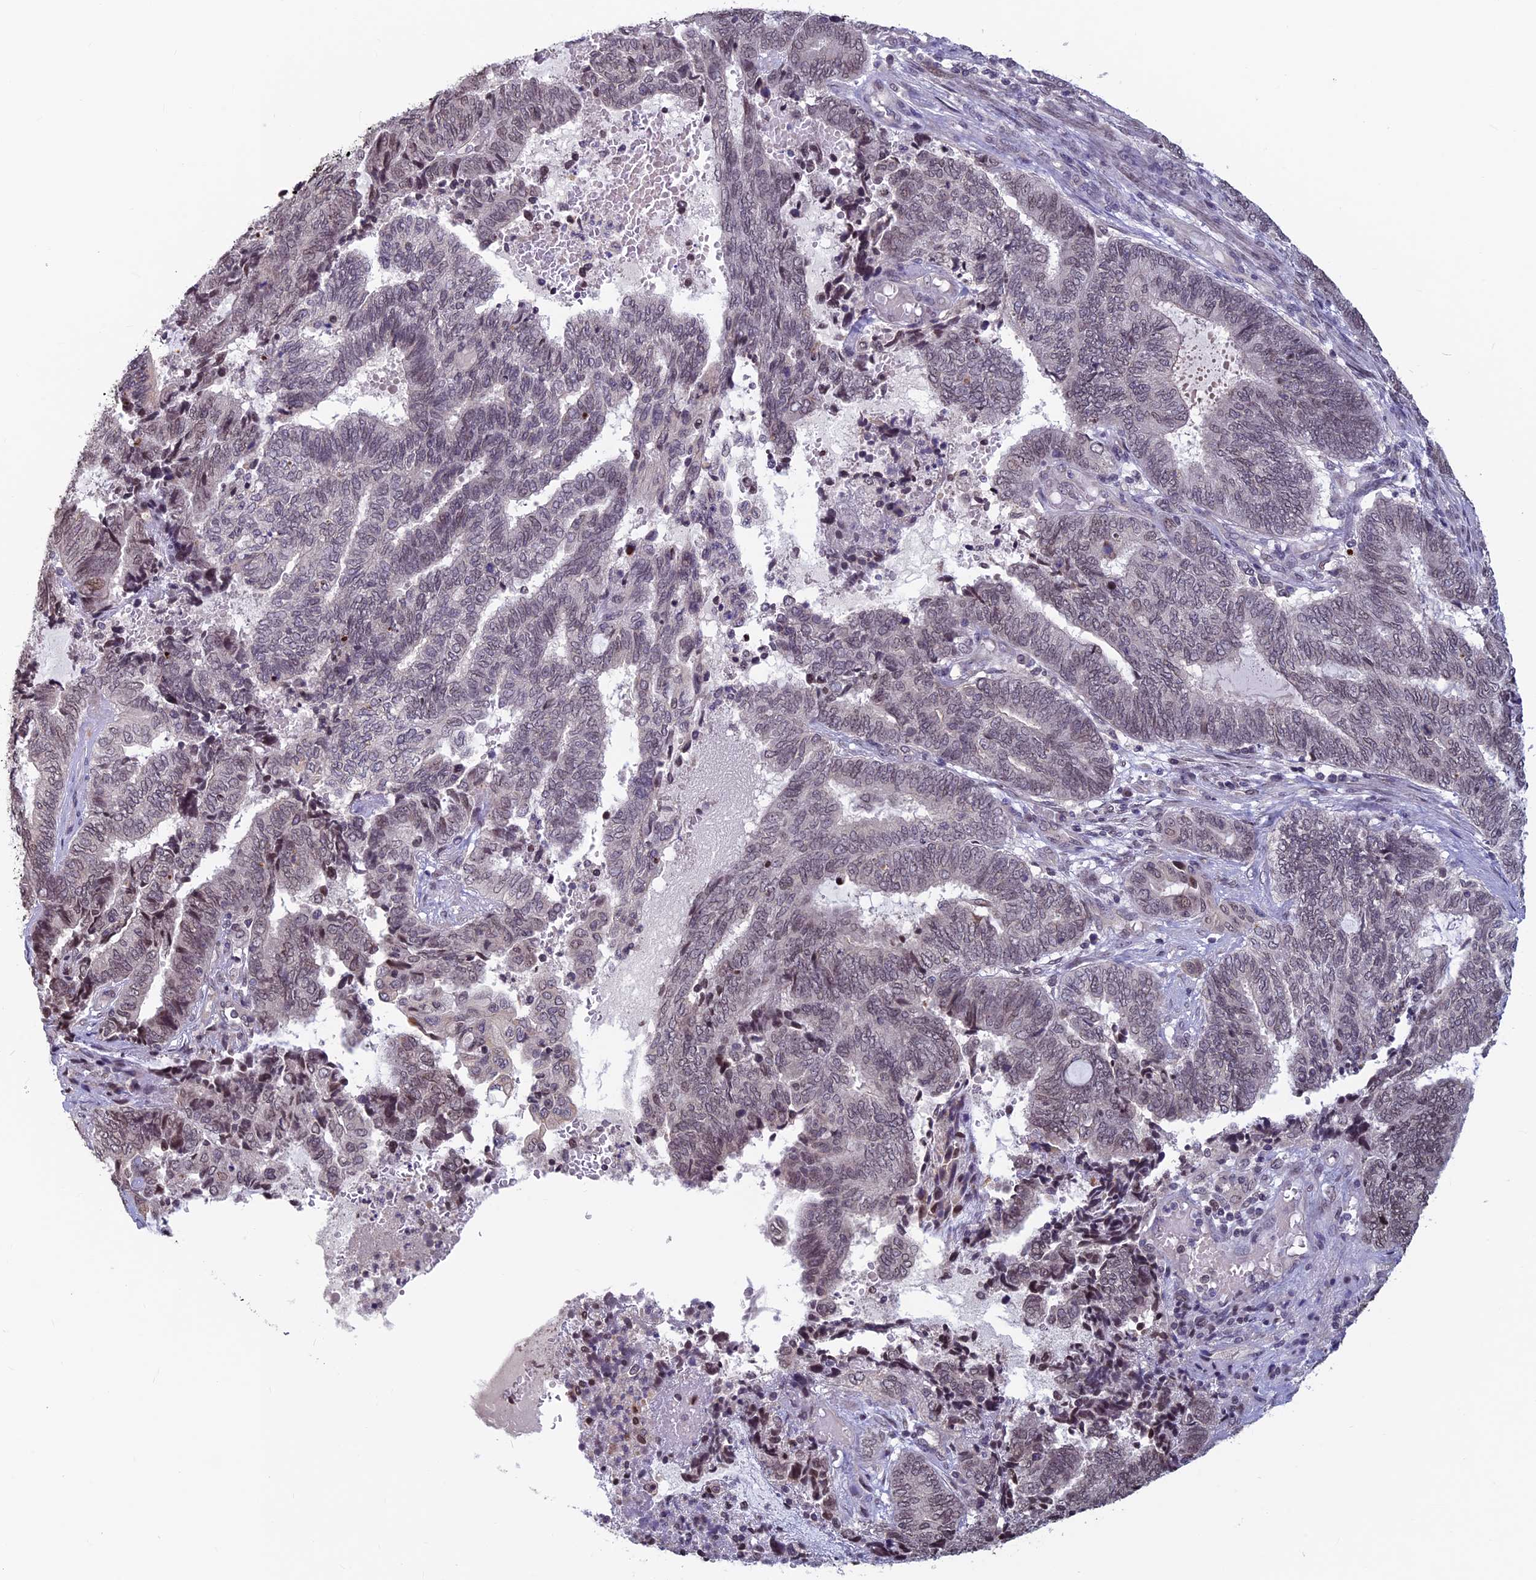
{"staining": {"intensity": "weak", "quantity": "25%-75%", "location": "nuclear"}, "tissue": "endometrial cancer", "cell_type": "Tumor cells", "image_type": "cancer", "snomed": [{"axis": "morphology", "description": "Adenocarcinoma, NOS"}, {"axis": "topography", "description": "Uterus"}, {"axis": "topography", "description": "Endometrium"}], "caption": "High-magnification brightfield microscopy of endometrial adenocarcinoma stained with DAB (brown) and counterstained with hematoxylin (blue). tumor cells exhibit weak nuclear staining is appreciated in approximately25%-75% of cells.", "gene": "SPIRE1", "patient": {"sex": "female", "age": 70}}